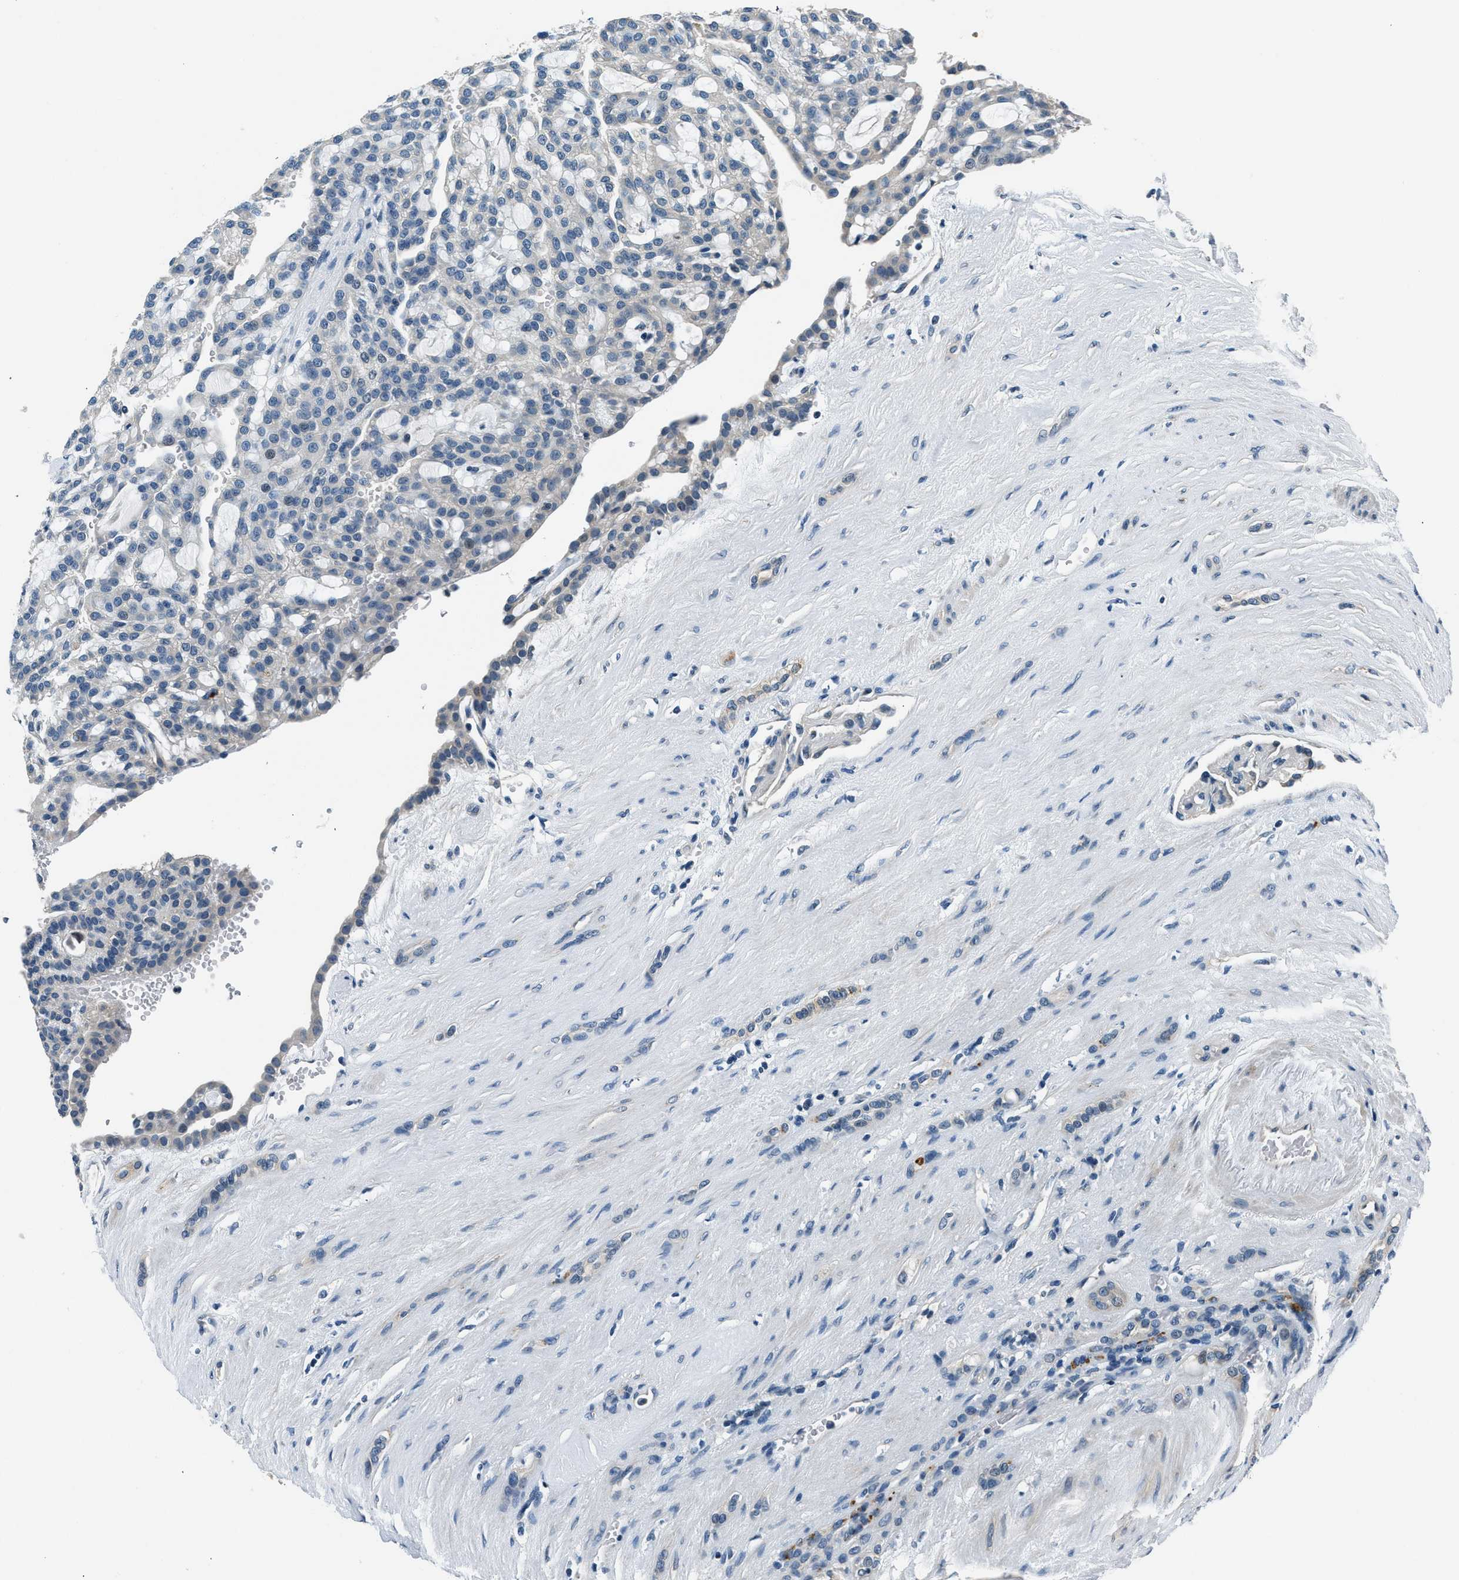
{"staining": {"intensity": "negative", "quantity": "none", "location": "none"}, "tissue": "renal cancer", "cell_type": "Tumor cells", "image_type": "cancer", "snomed": [{"axis": "morphology", "description": "Adenocarcinoma, NOS"}, {"axis": "topography", "description": "Kidney"}], "caption": "Histopathology image shows no protein positivity in tumor cells of adenocarcinoma (renal) tissue.", "gene": "NME8", "patient": {"sex": "male", "age": 63}}